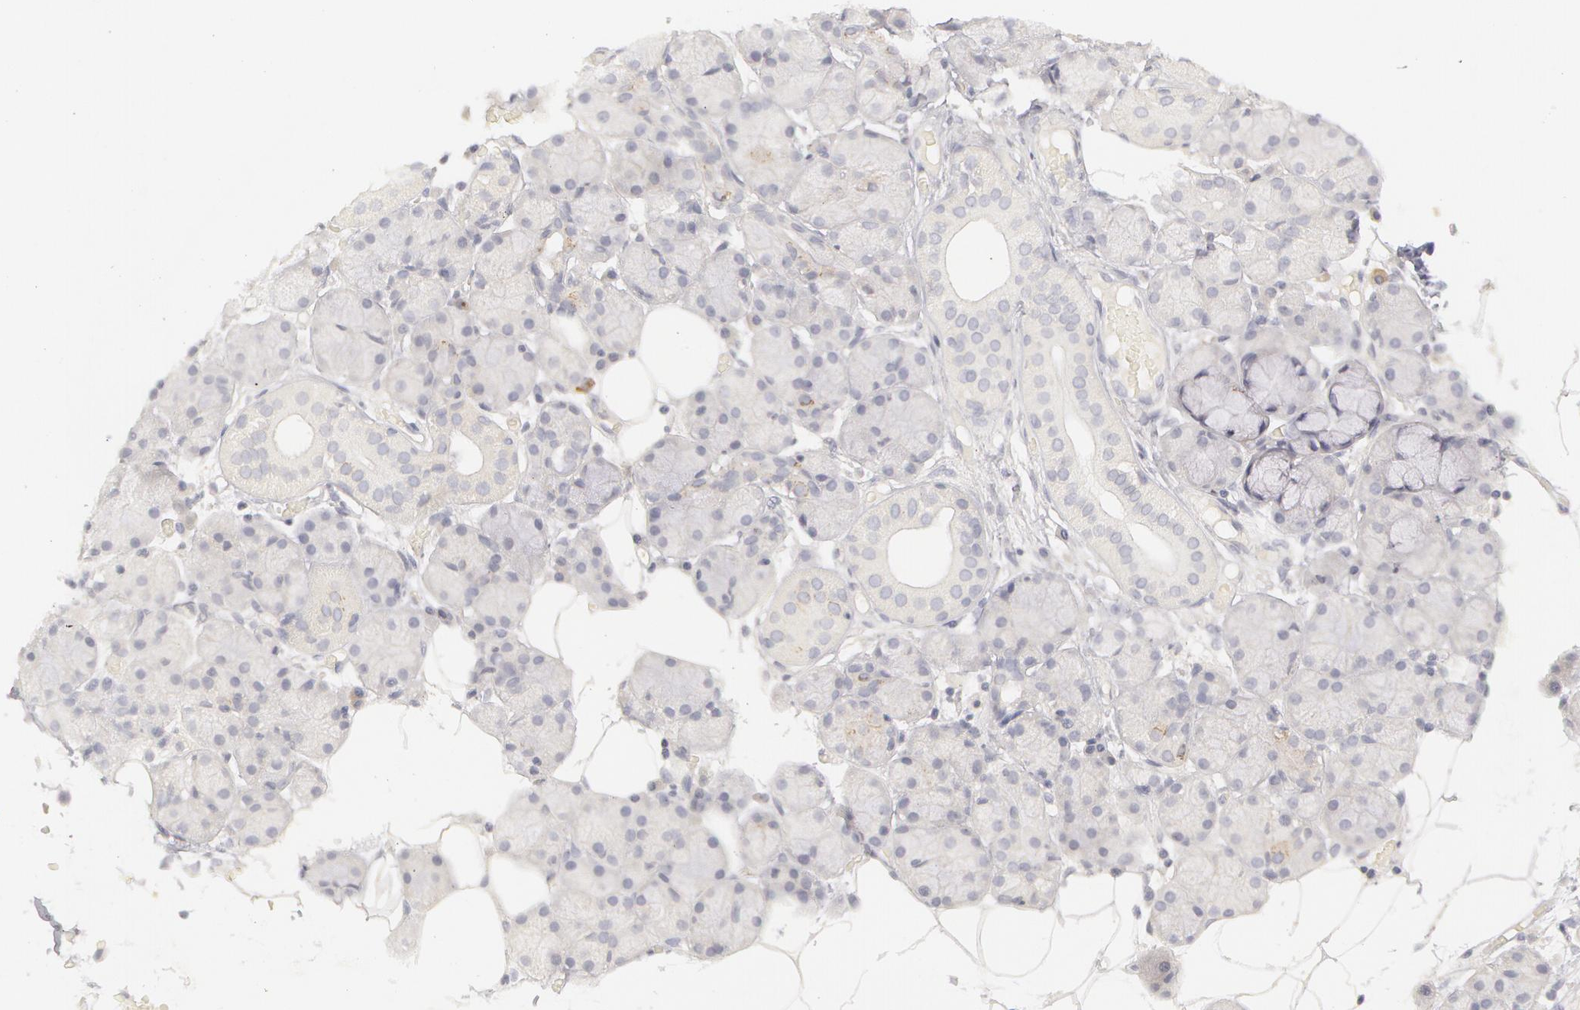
{"staining": {"intensity": "negative", "quantity": "none", "location": "none"}, "tissue": "salivary gland", "cell_type": "Glandular cells", "image_type": "normal", "snomed": [{"axis": "morphology", "description": "Normal tissue, NOS"}, {"axis": "topography", "description": "Salivary gland"}], "caption": "DAB (3,3'-diaminobenzidine) immunohistochemical staining of unremarkable human salivary gland displays no significant positivity in glandular cells.", "gene": "ABCB1", "patient": {"sex": "male", "age": 54}}